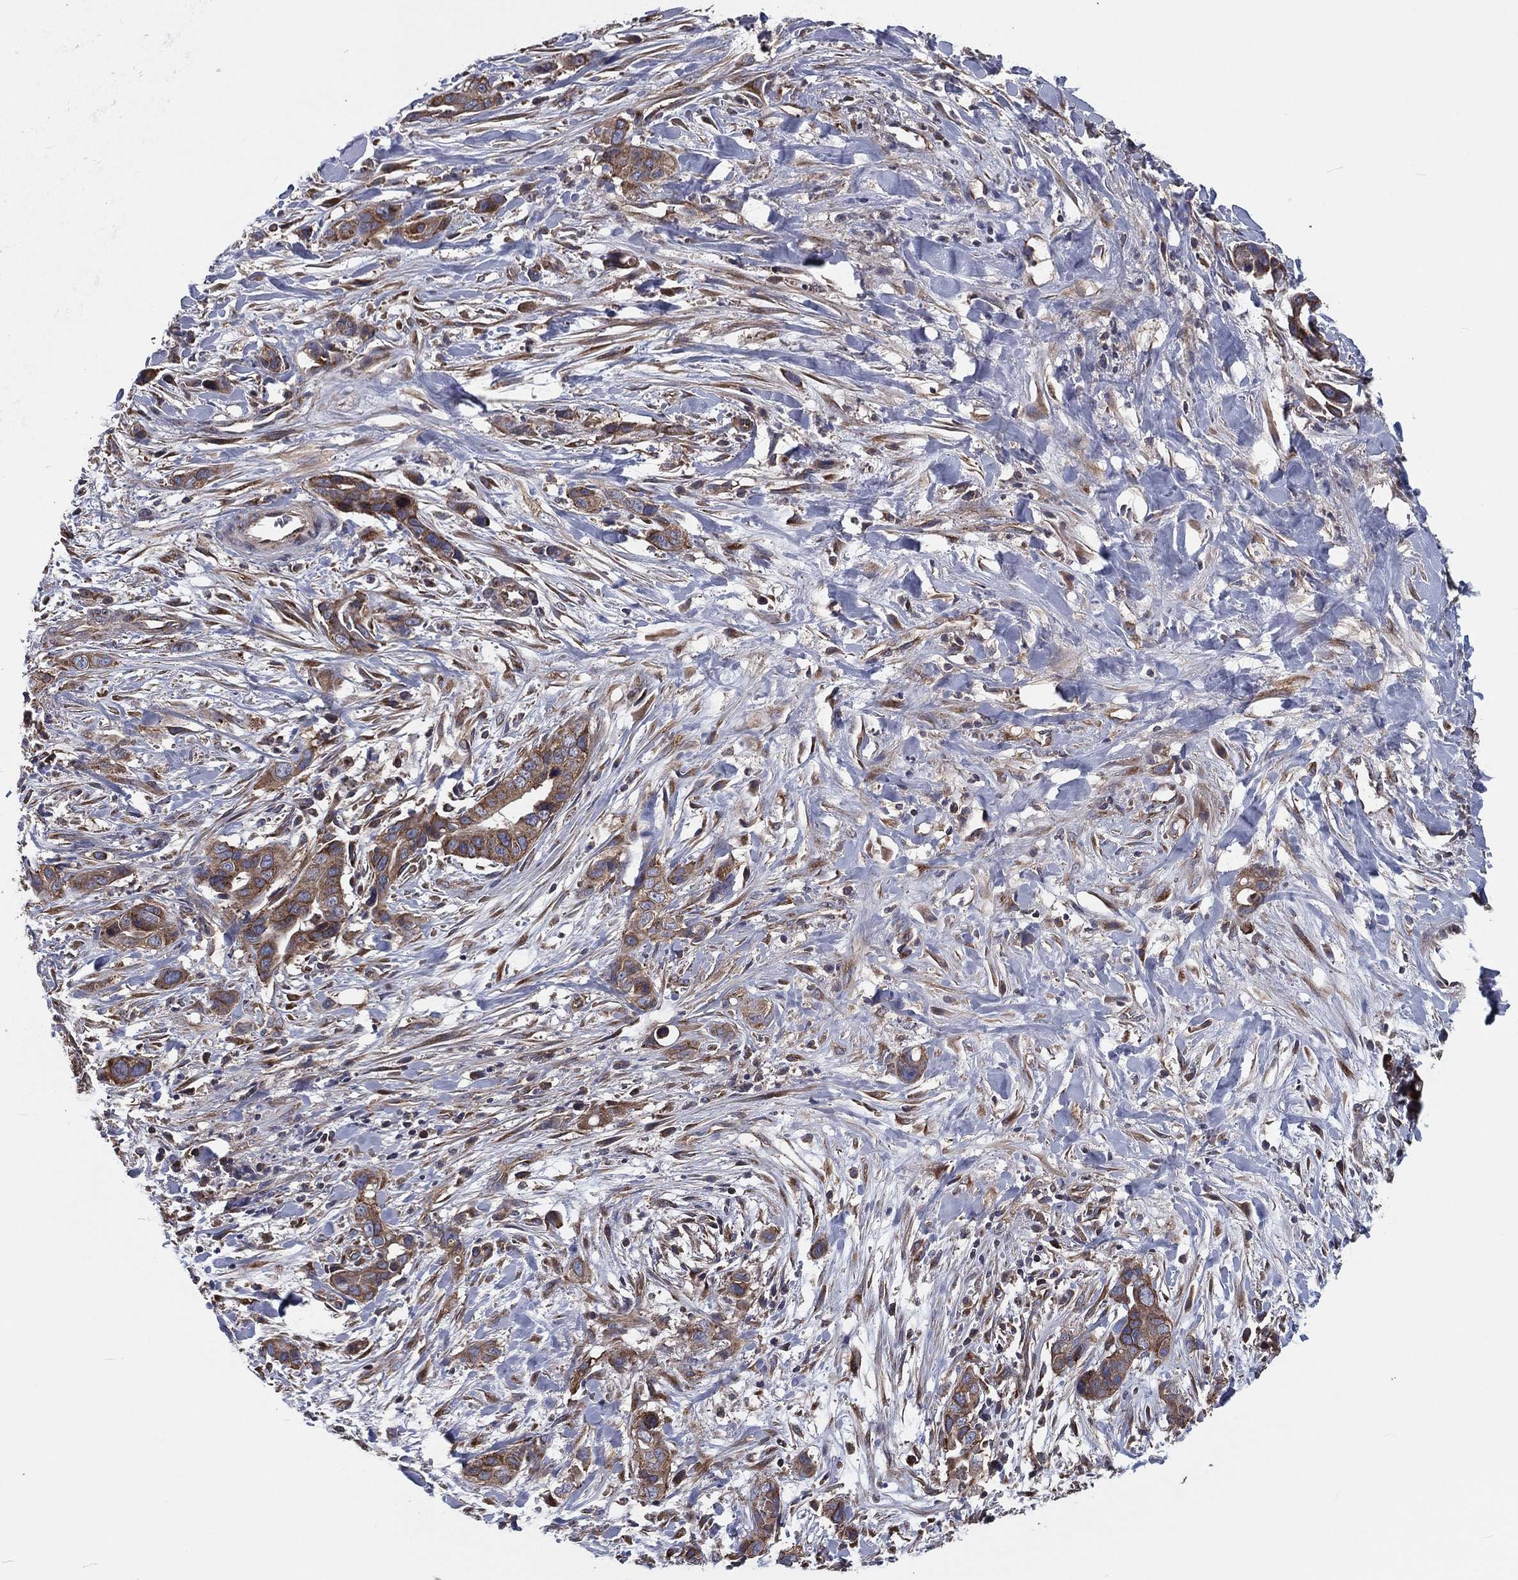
{"staining": {"intensity": "moderate", "quantity": "25%-75%", "location": "cytoplasmic/membranous"}, "tissue": "liver cancer", "cell_type": "Tumor cells", "image_type": "cancer", "snomed": [{"axis": "morphology", "description": "Cholangiocarcinoma"}, {"axis": "topography", "description": "Liver"}], "caption": "Immunohistochemical staining of liver cancer (cholangiocarcinoma) demonstrates moderate cytoplasmic/membranous protein staining in about 25%-75% of tumor cells.", "gene": "EIF2B5", "patient": {"sex": "female", "age": 79}}